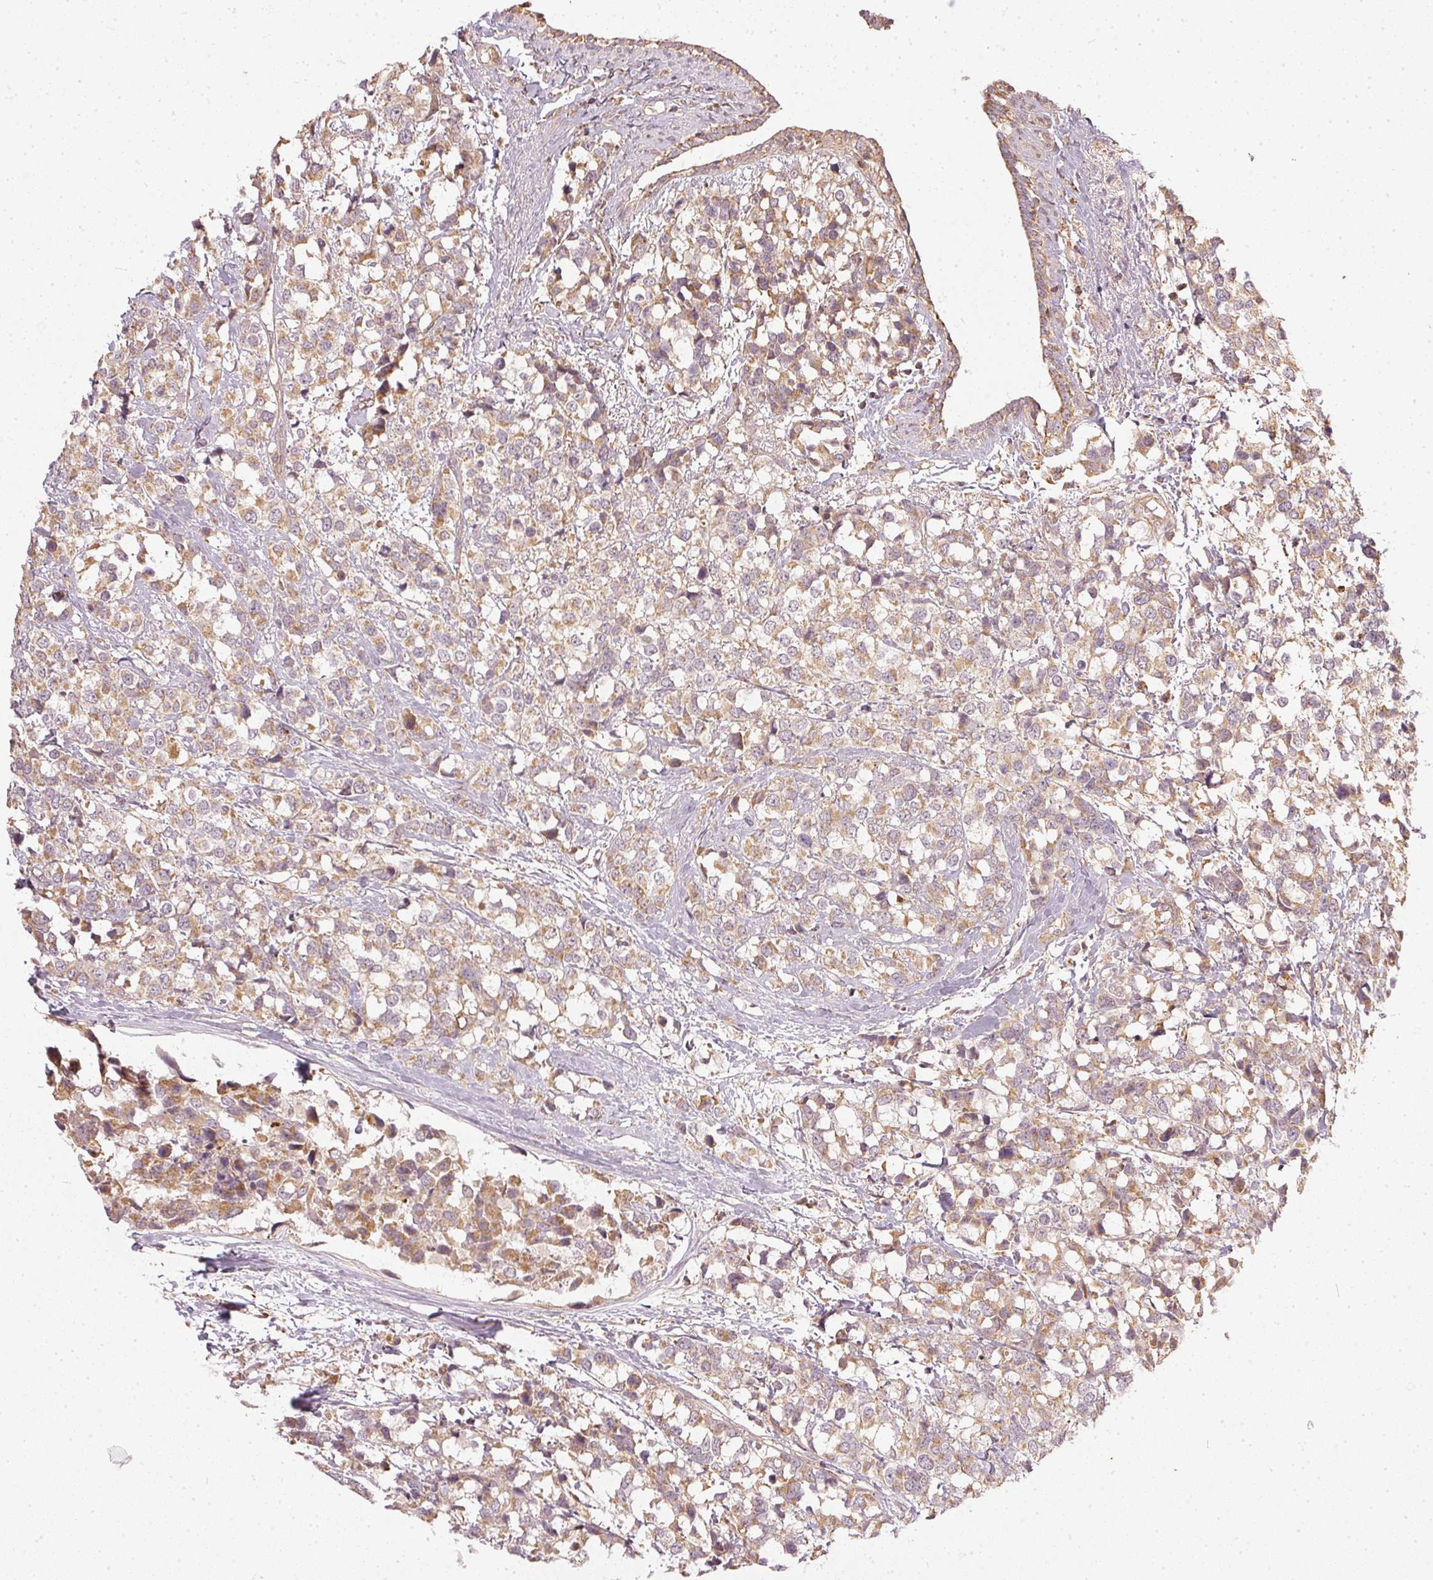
{"staining": {"intensity": "weak", "quantity": ">75%", "location": "cytoplasmic/membranous"}, "tissue": "breast cancer", "cell_type": "Tumor cells", "image_type": "cancer", "snomed": [{"axis": "morphology", "description": "Lobular carcinoma"}, {"axis": "topography", "description": "Breast"}], "caption": "This micrograph demonstrates breast lobular carcinoma stained with immunohistochemistry (IHC) to label a protein in brown. The cytoplasmic/membranous of tumor cells show weak positivity for the protein. Nuclei are counter-stained blue.", "gene": "NADK2", "patient": {"sex": "female", "age": 59}}